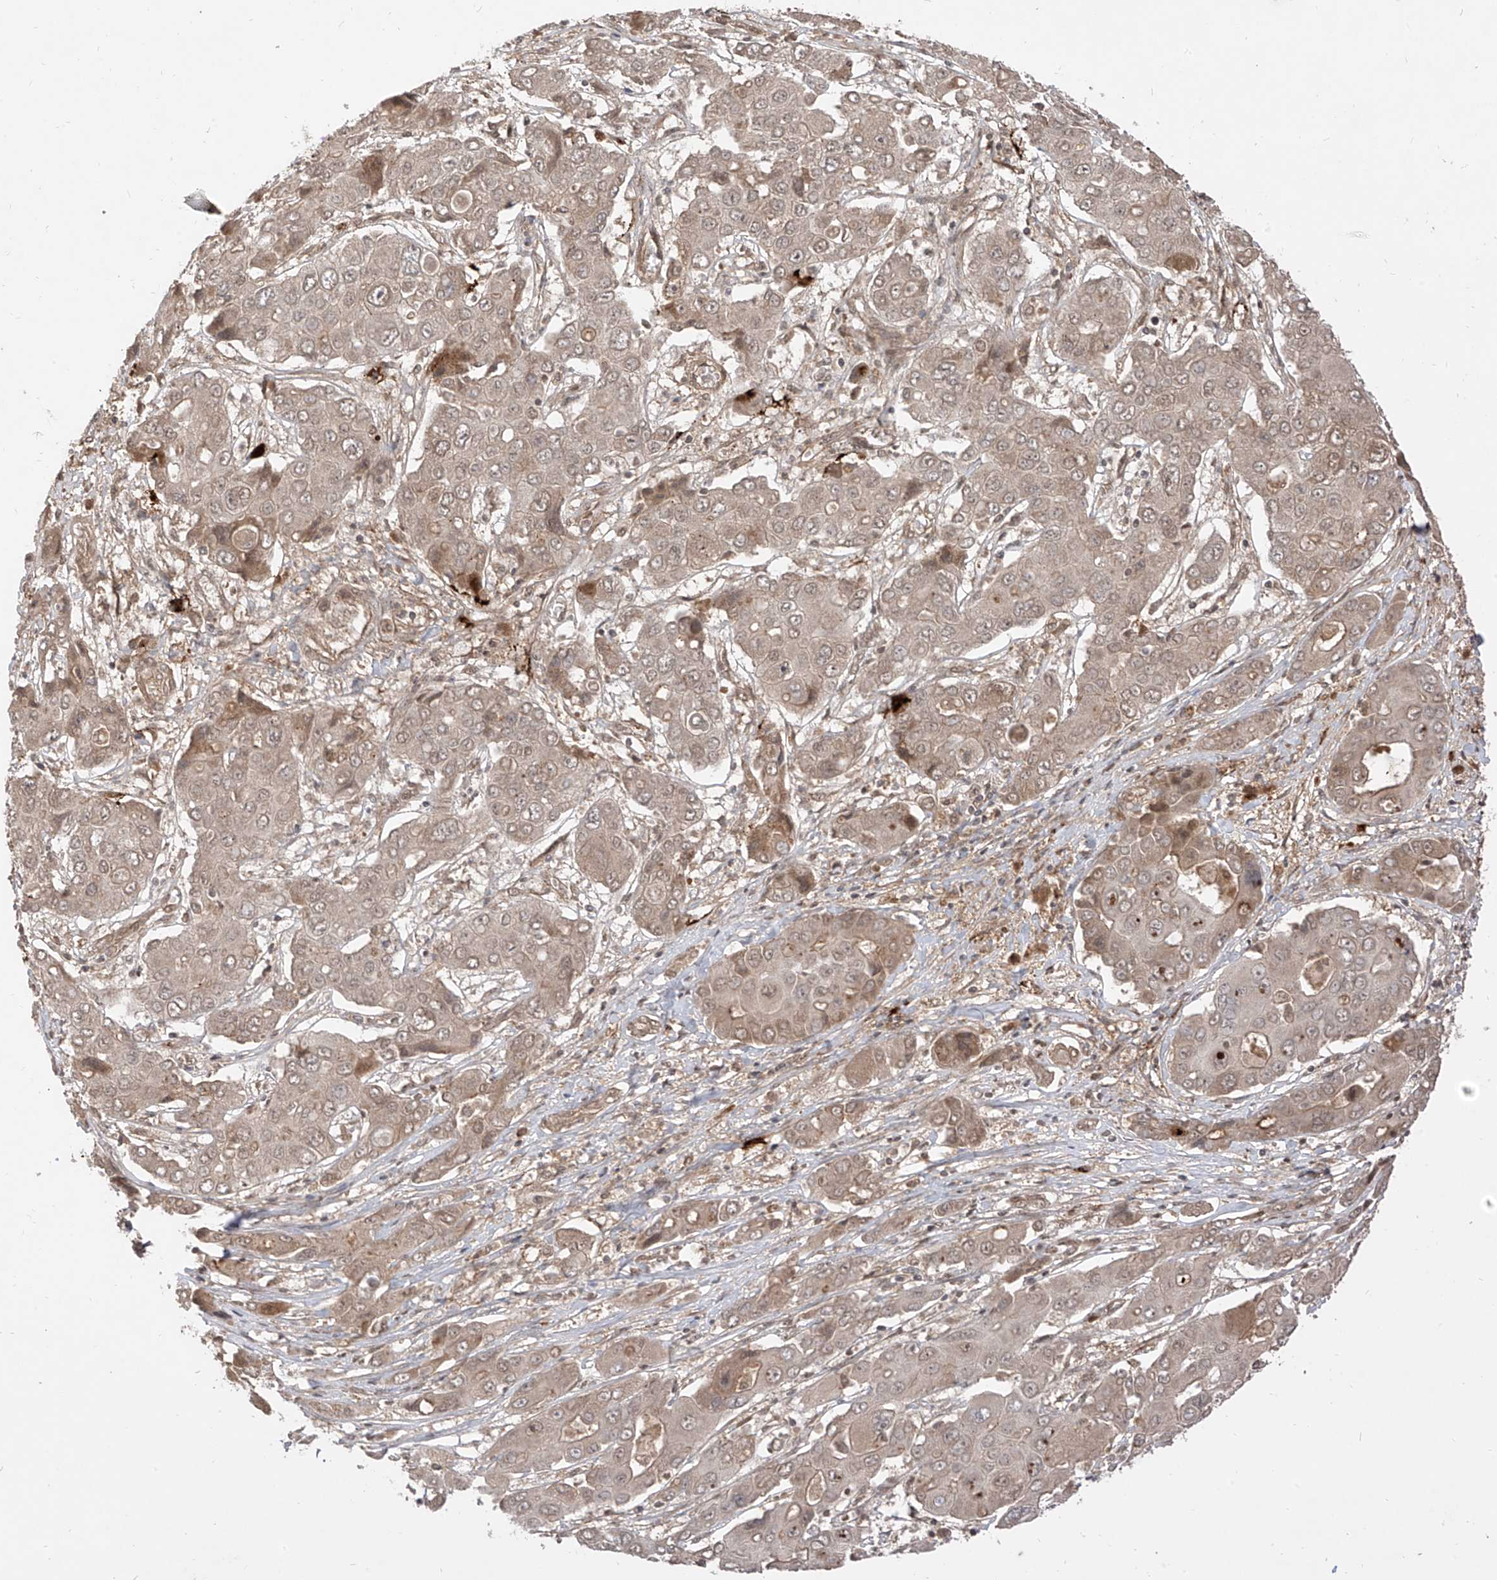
{"staining": {"intensity": "weak", "quantity": ">75%", "location": "cytoplasmic/membranous,nuclear"}, "tissue": "liver cancer", "cell_type": "Tumor cells", "image_type": "cancer", "snomed": [{"axis": "morphology", "description": "Cholangiocarcinoma"}, {"axis": "topography", "description": "Liver"}], "caption": "About >75% of tumor cells in liver cancer reveal weak cytoplasmic/membranous and nuclear protein staining as visualized by brown immunohistochemical staining.", "gene": "LCOR", "patient": {"sex": "male", "age": 67}}